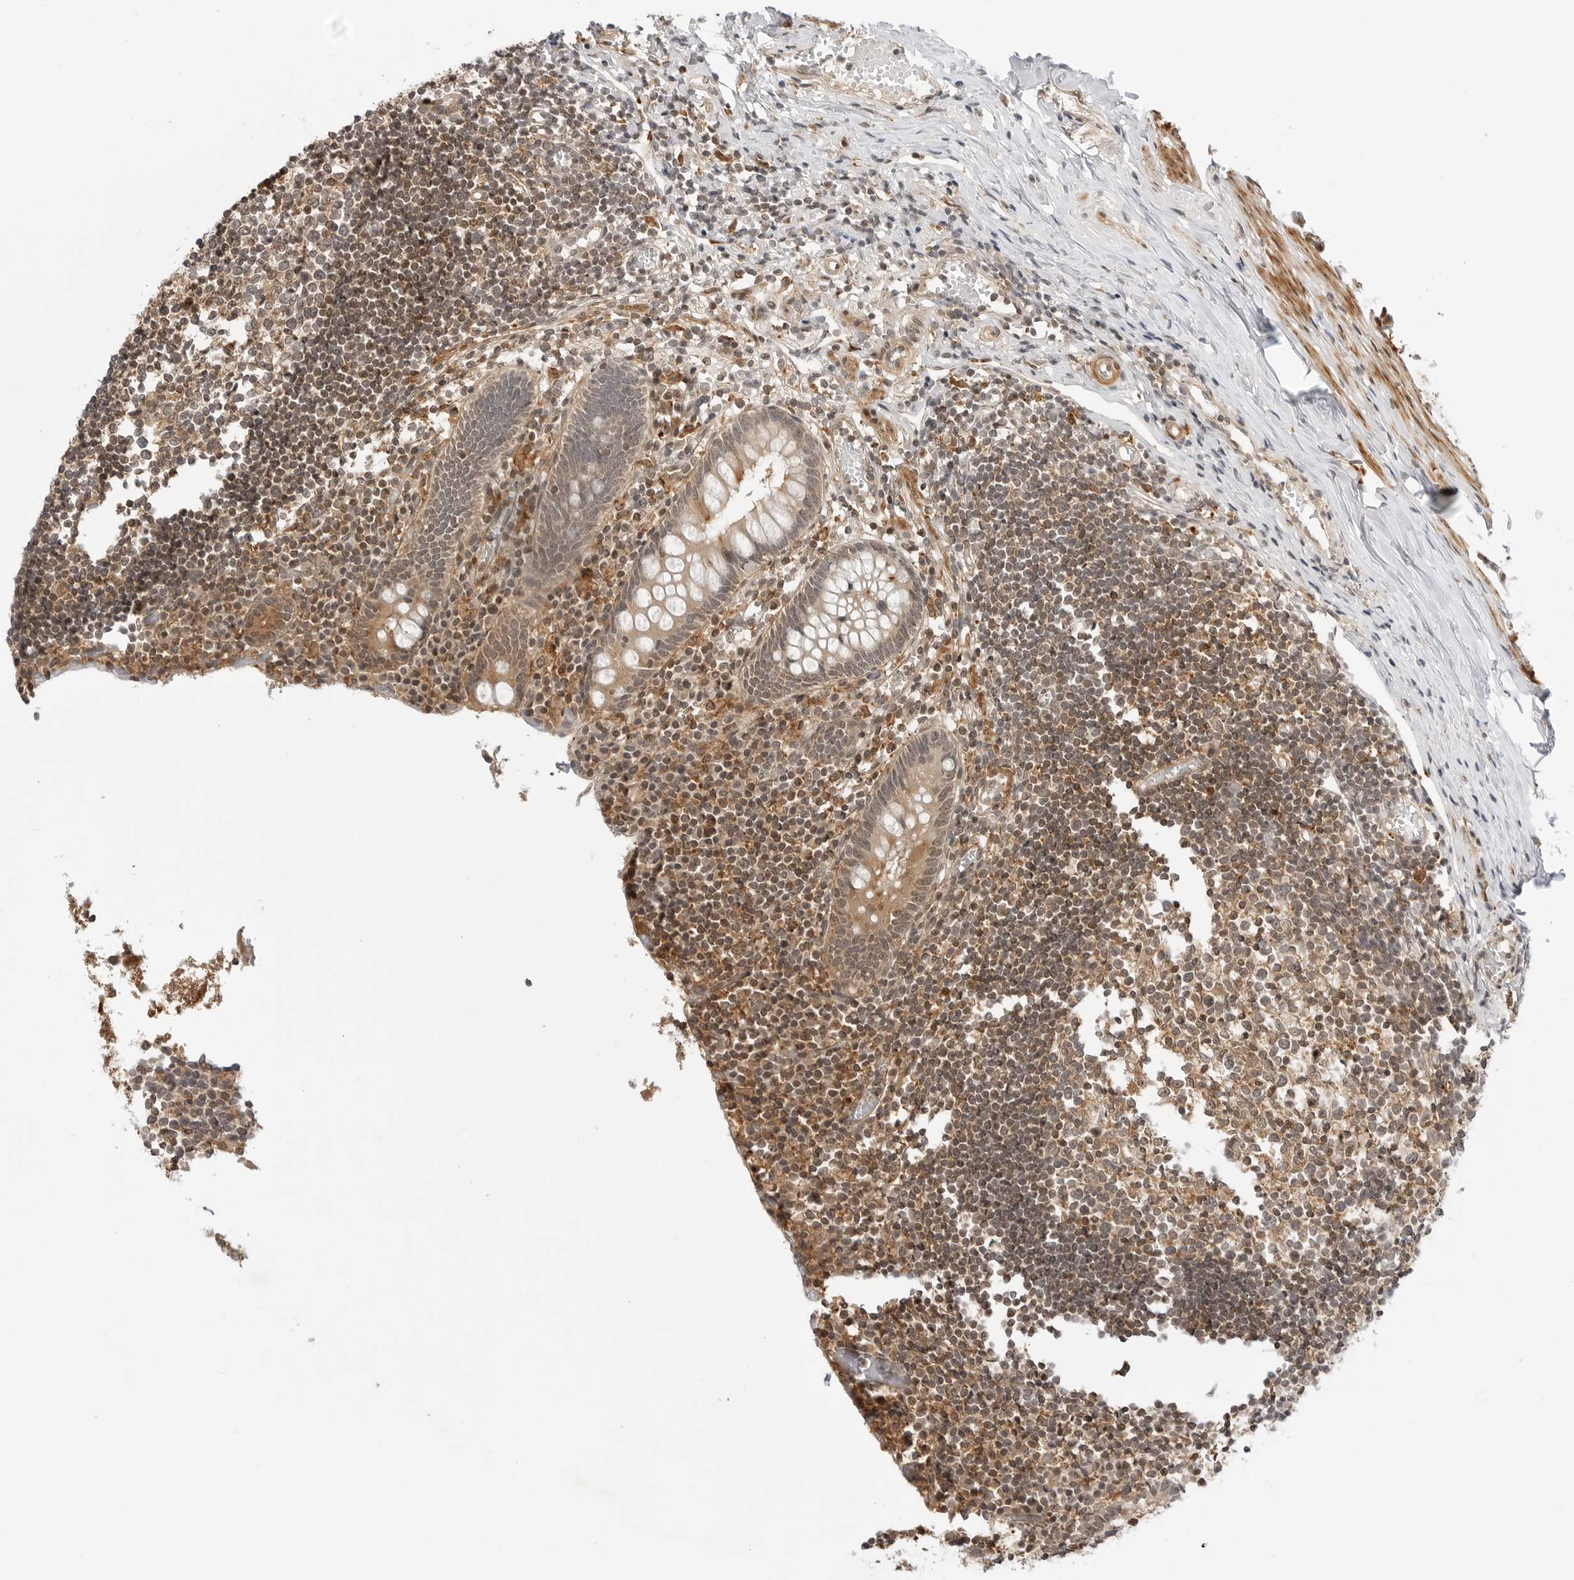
{"staining": {"intensity": "moderate", "quantity": ">75%", "location": "cytoplasmic/membranous,nuclear"}, "tissue": "appendix", "cell_type": "Glandular cells", "image_type": "normal", "snomed": [{"axis": "morphology", "description": "Normal tissue, NOS"}, {"axis": "topography", "description": "Appendix"}], "caption": "Immunohistochemistry (IHC) of unremarkable appendix shows medium levels of moderate cytoplasmic/membranous,nuclear expression in about >75% of glandular cells.", "gene": "MAP2K5", "patient": {"sex": "female", "age": 17}}